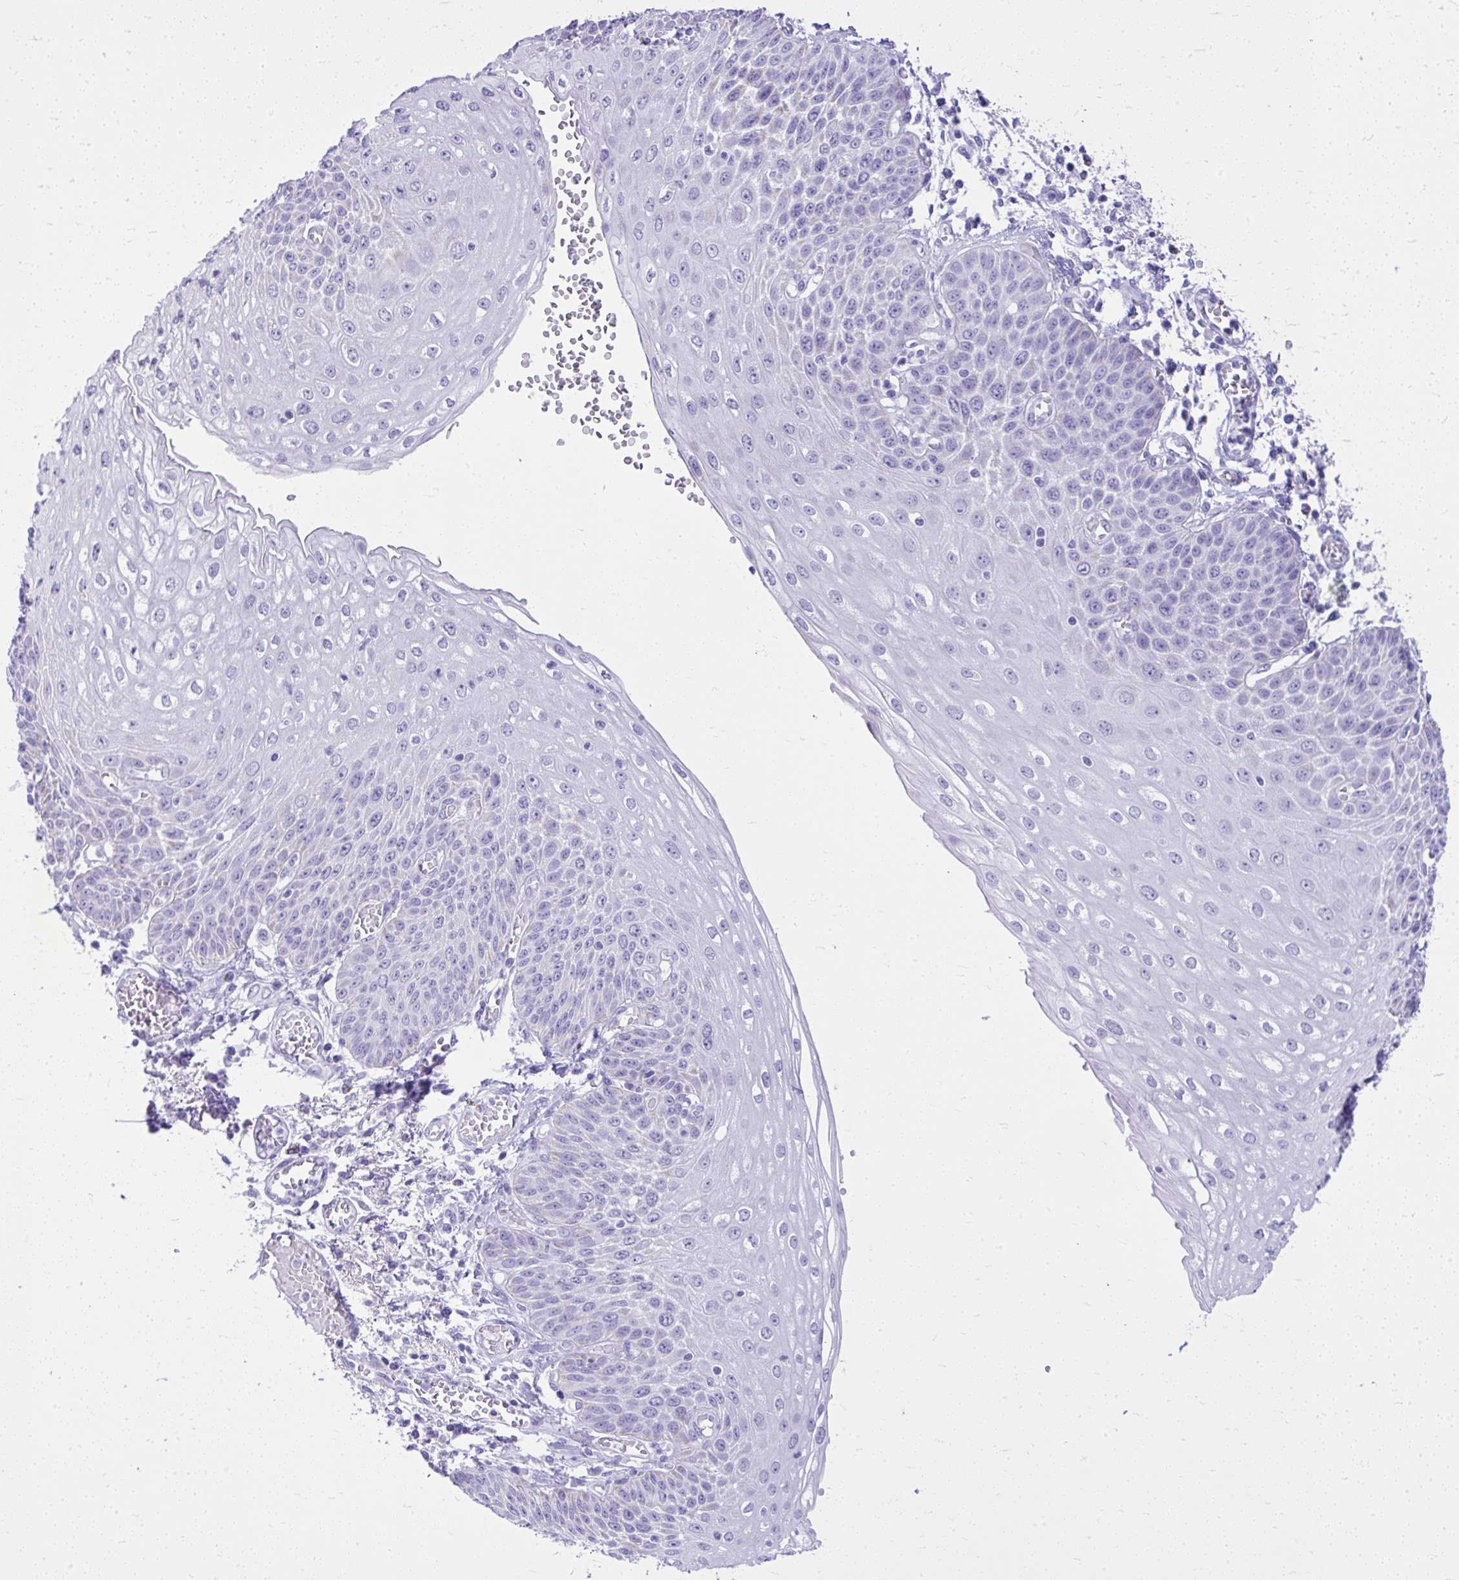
{"staining": {"intensity": "negative", "quantity": "none", "location": "none"}, "tissue": "esophagus", "cell_type": "Squamous epithelial cells", "image_type": "normal", "snomed": [{"axis": "morphology", "description": "Normal tissue, NOS"}, {"axis": "morphology", "description": "Adenocarcinoma, NOS"}, {"axis": "topography", "description": "Esophagus"}], "caption": "Immunohistochemistry (IHC) of benign esophagus shows no positivity in squamous epithelial cells.", "gene": "RALYL", "patient": {"sex": "male", "age": 81}}